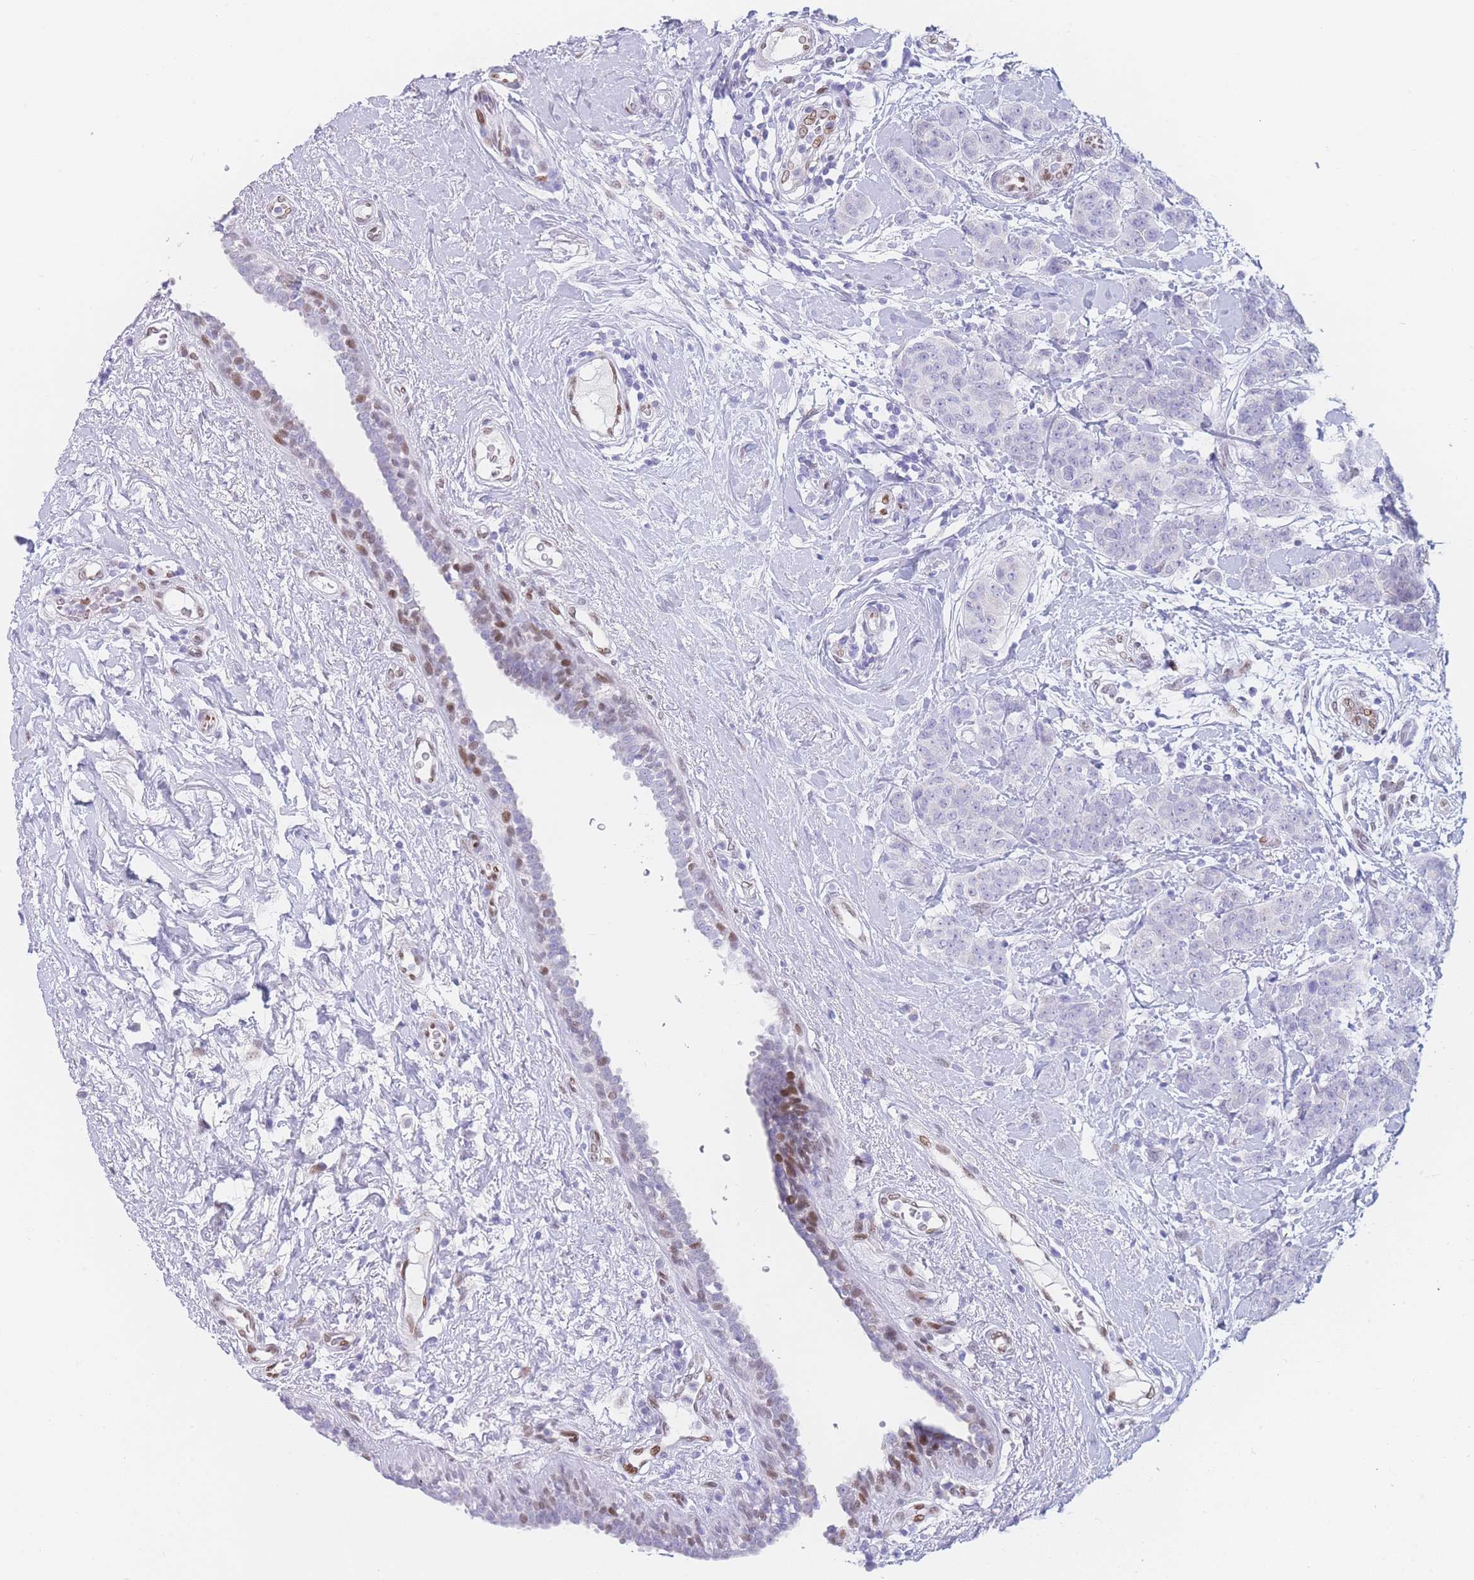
{"staining": {"intensity": "negative", "quantity": "none", "location": "none"}, "tissue": "breast cancer", "cell_type": "Tumor cells", "image_type": "cancer", "snomed": [{"axis": "morphology", "description": "Duct carcinoma"}, {"axis": "topography", "description": "Breast"}], "caption": "An immunohistochemistry photomicrograph of breast invasive ductal carcinoma is shown. There is no staining in tumor cells of breast invasive ductal carcinoma.", "gene": "PSMB5", "patient": {"sex": "female", "age": 40}}